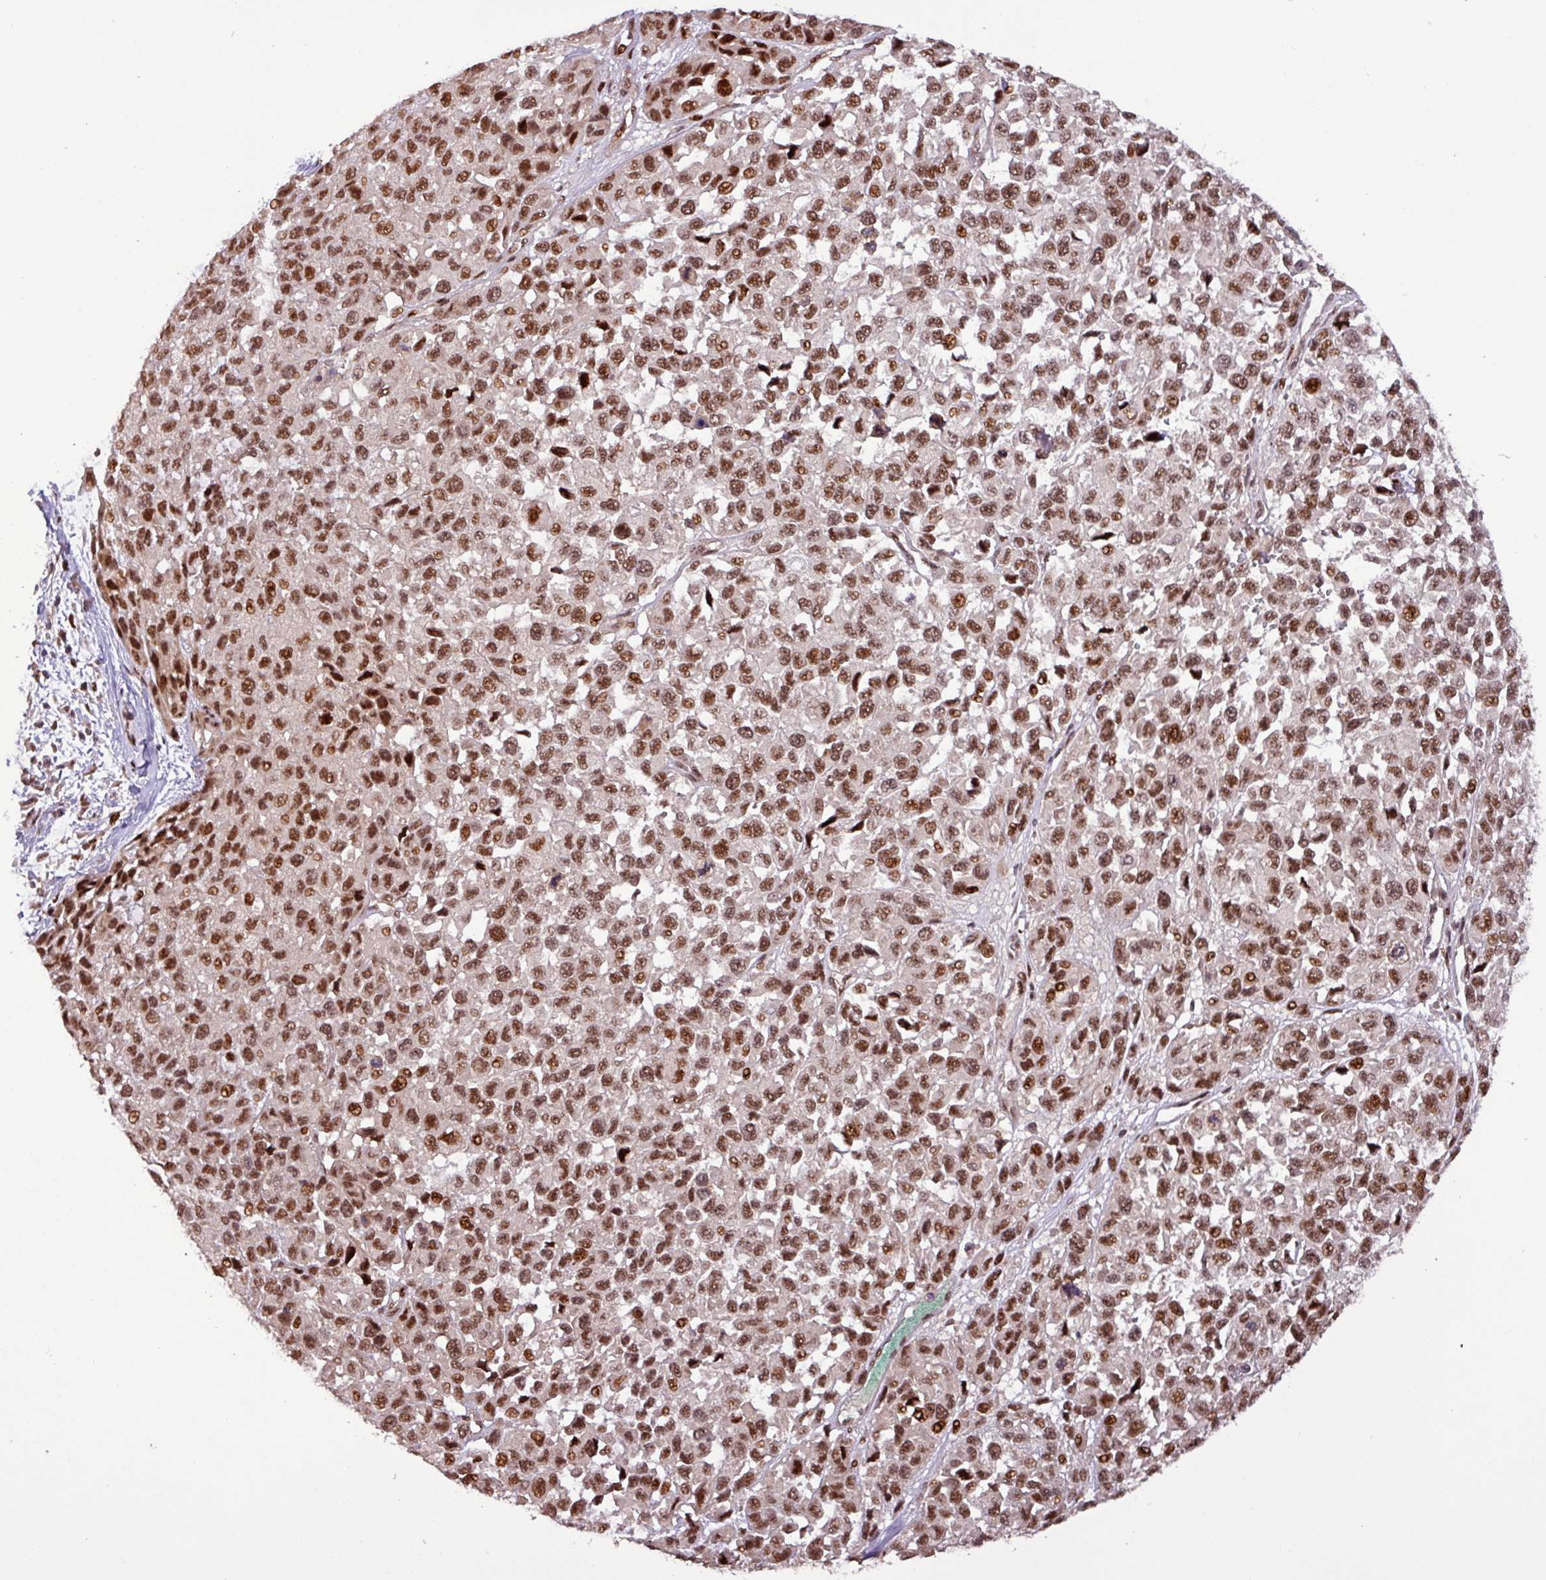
{"staining": {"intensity": "moderate", "quantity": ">75%", "location": "nuclear"}, "tissue": "melanoma", "cell_type": "Tumor cells", "image_type": "cancer", "snomed": [{"axis": "morphology", "description": "Malignant melanoma, NOS"}, {"axis": "topography", "description": "Skin"}], "caption": "IHC micrograph of neoplastic tissue: human melanoma stained using IHC shows medium levels of moderate protein expression localized specifically in the nuclear of tumor cells, appearing as a nuclear brown color.", "gene": "SLC22A24", "patient": {"sex": "male", "age": 62}}